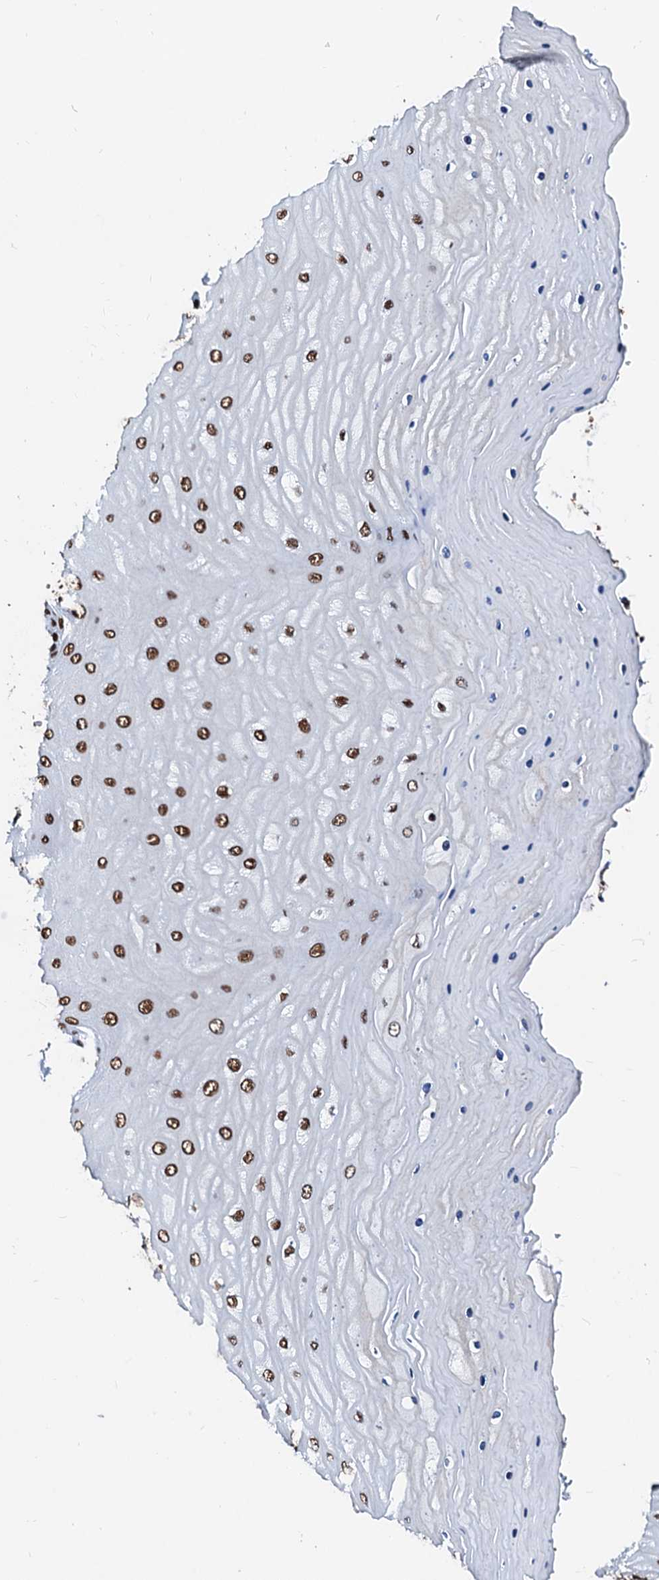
{"staining": {"intensity": "strong", "quantity": ">75%", "location": "nuclear"}, "tissue": "cervix", "cell_type": "Glandular cells", "image_type": "normal", "snomed": [{"axis": "morphology", "description": "Normal tissue, NOS"}, {"axis": "topography", "description": "Cervix"}], "caption": "IHC histopathology image of unremarkable human cervix stained for a protein (brown), which exhibits high levels of strong nuclear staining in approximately >75% of glandular cells.", "gene": "RALY", "patient": {"sex": "female", "age": 55}}